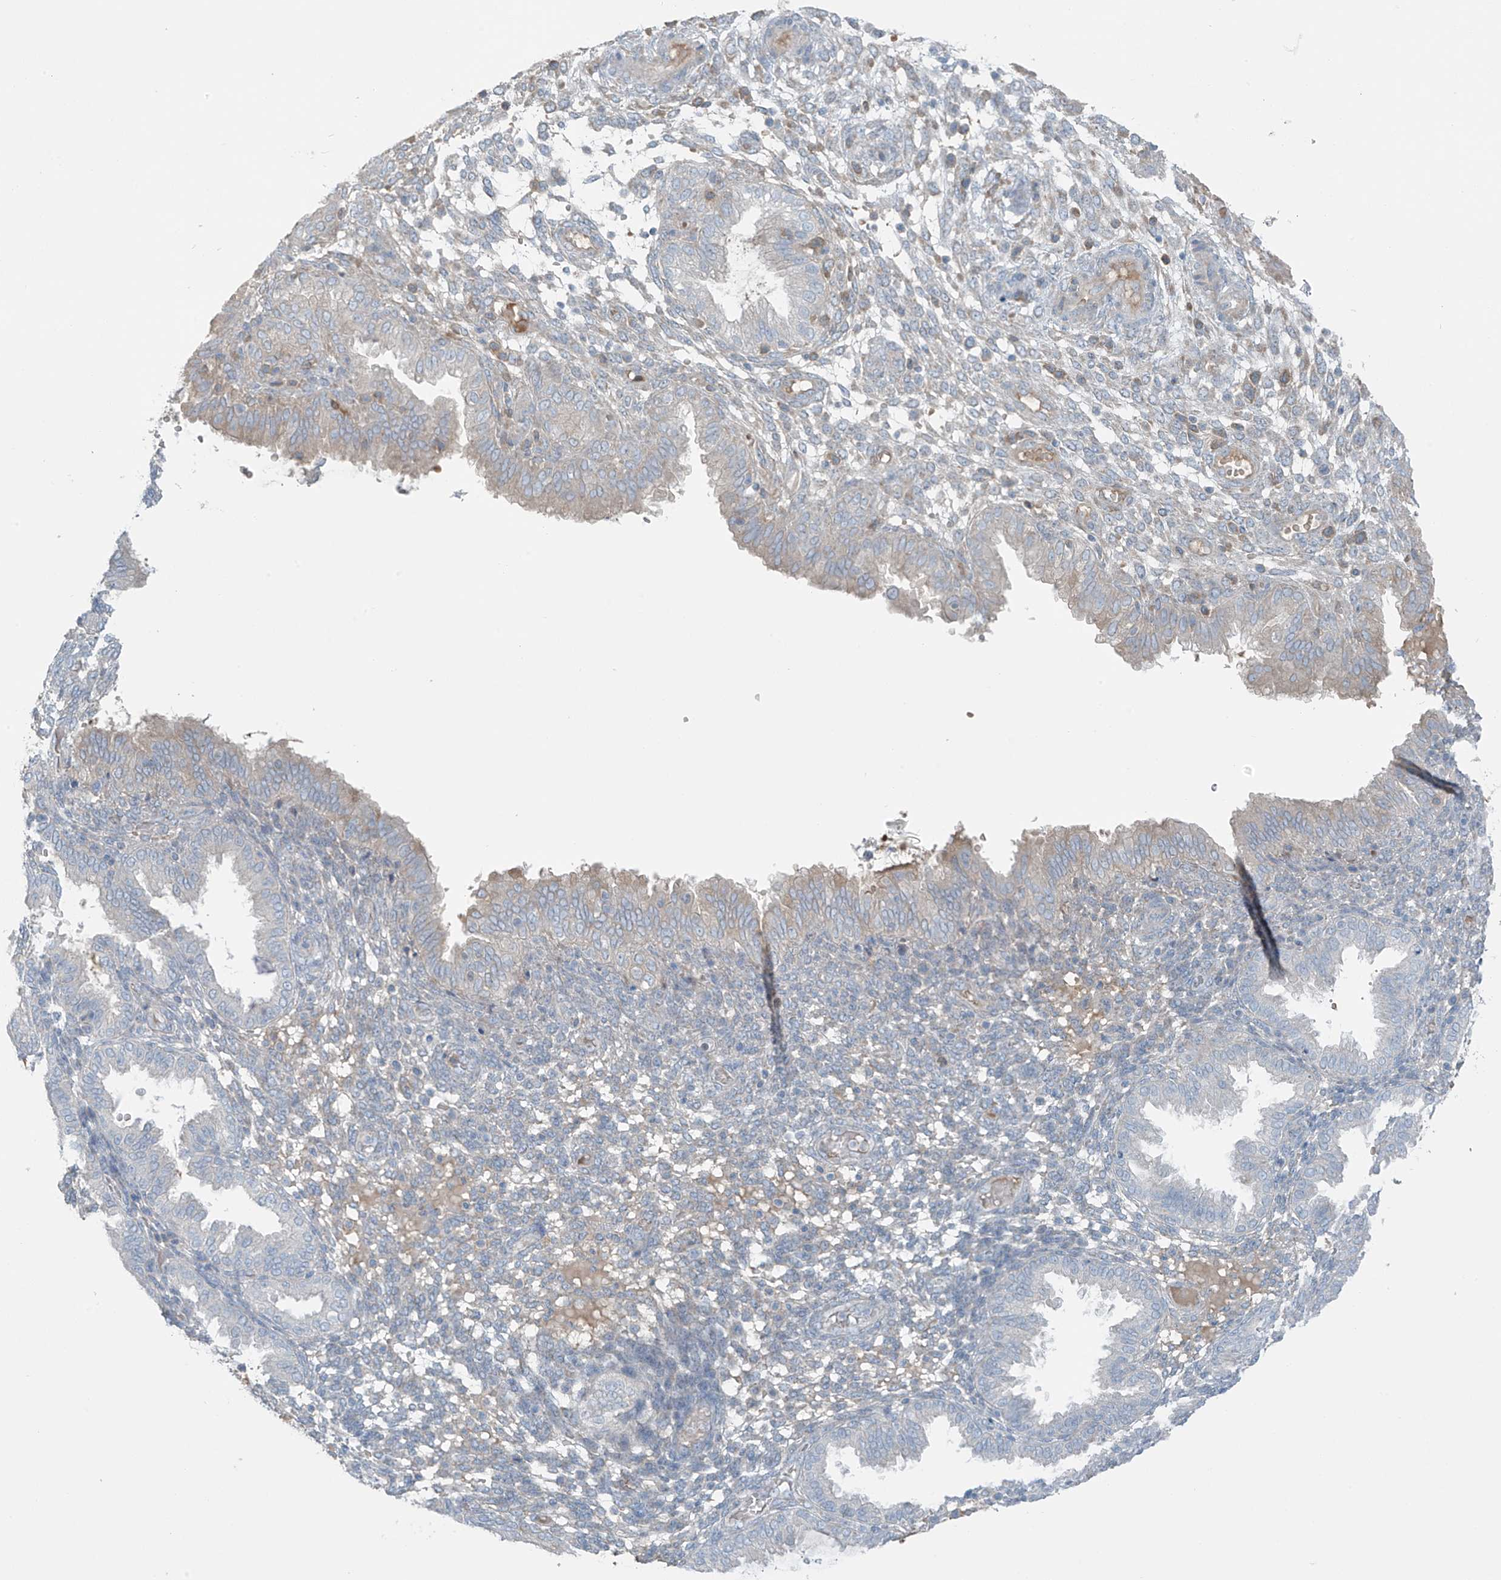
{"staining": {"intensity": "weak", "quantity": "<25%", "location": "cytoplasmic/membranous"}, "tissue": "endometrium", "cell_type": "Cells in endometrial stroma", "image_type": "normal", "snomed": [{"axis": "morphology", "description": "Normal tissue, NOS"}, {"axis": "topography", "description": "Endometrium"}], "caption": "High power microscopy image of an immunohistochemistry (IHC) image of unremarkable endometrium, revealing no significant positivity in cells in endometrial stroma.", "gene": "FAM131C", "patient": {"sex": "female", "age": 33}}